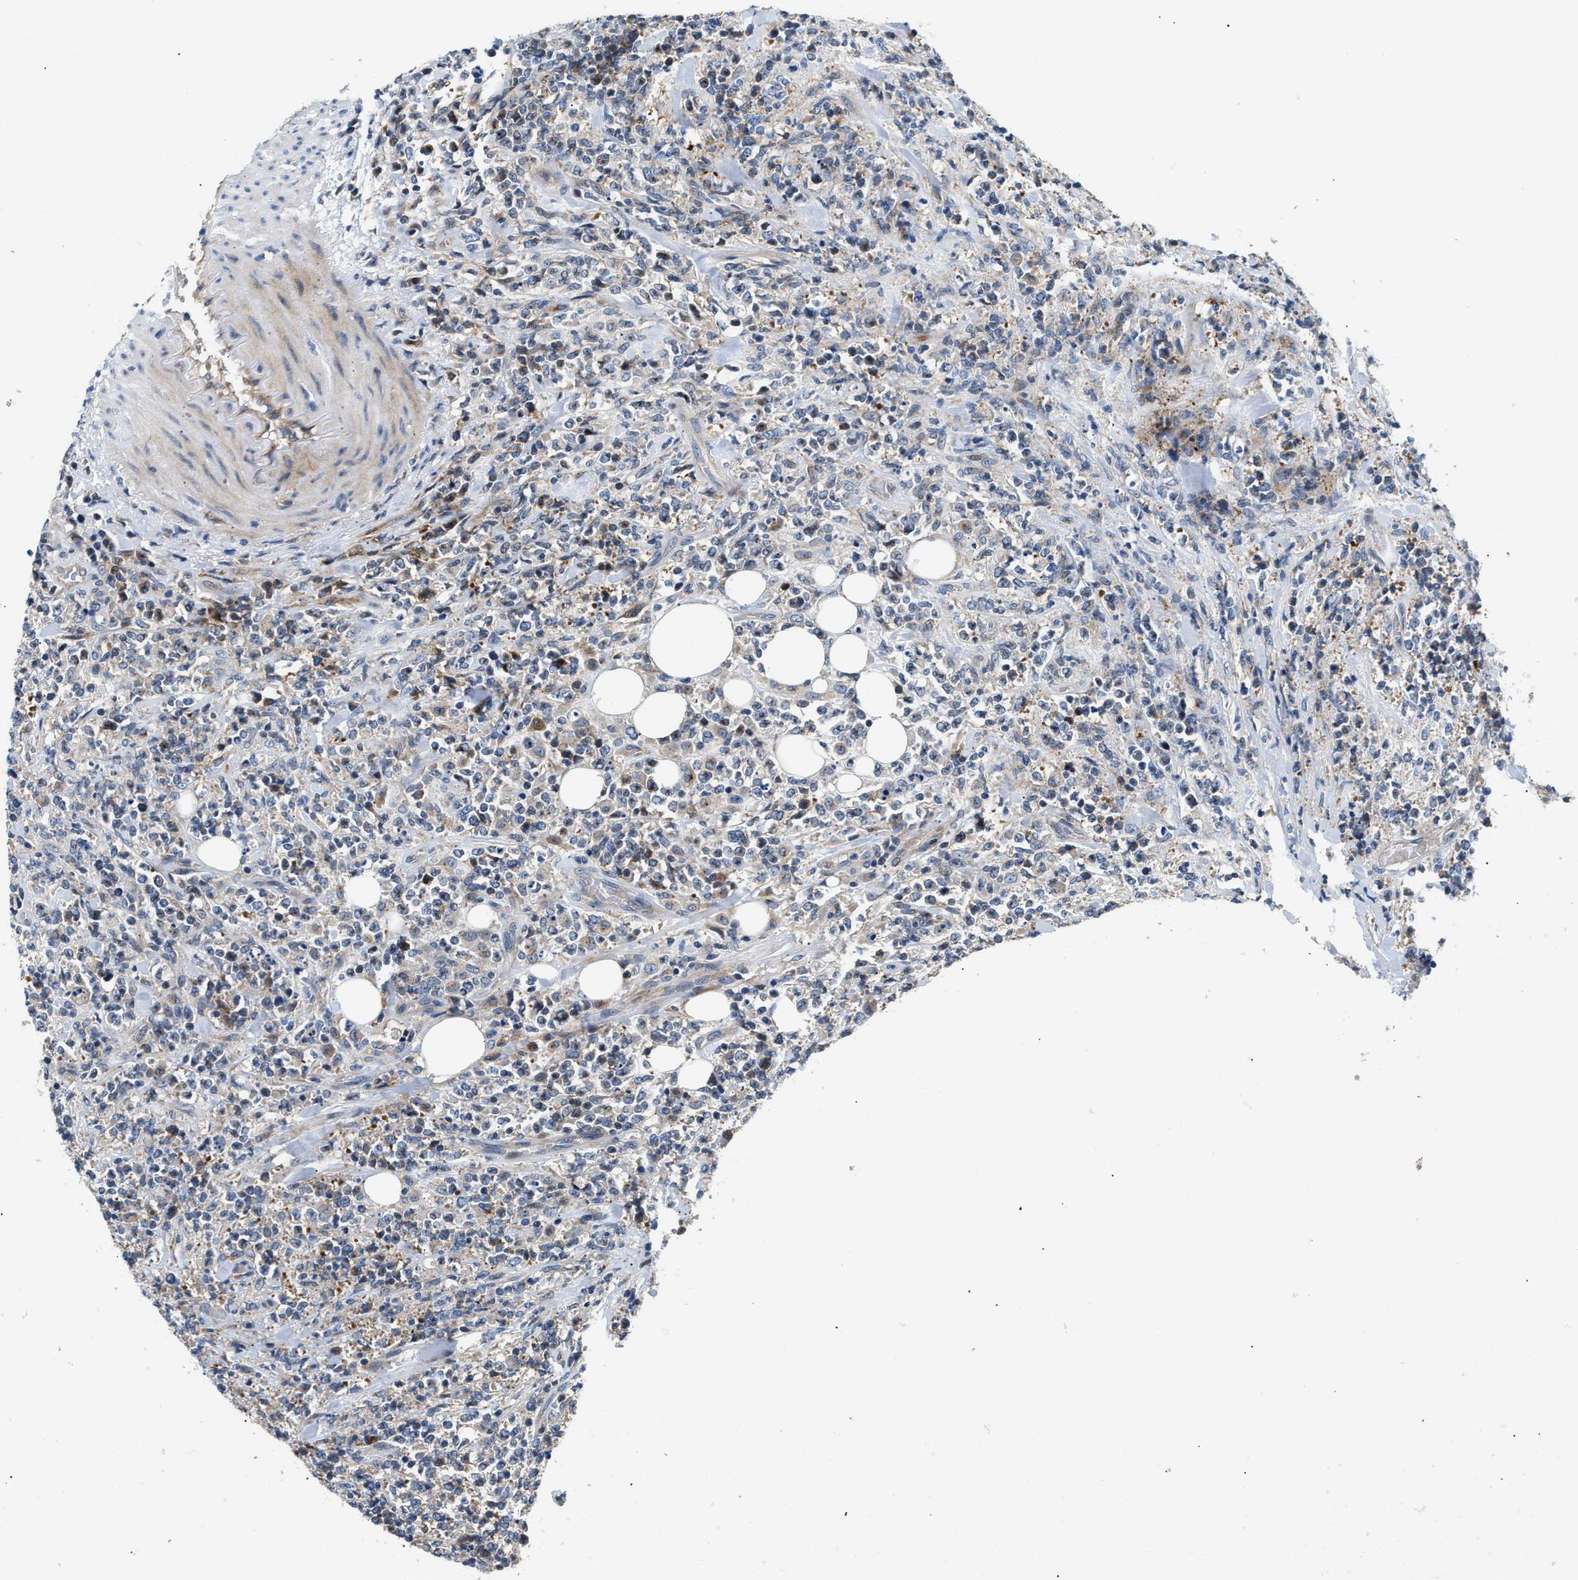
{"staining": {"intensity": "negative", "quantity": "none", "location": "none"}, "tissue": "lymphoma", "cell_type": "Tumor cells", "image_type": "cancer", "snomed": [{"axis": "morphology", "description": "Malignant lymphoma, non-Hodgkin's type, High grade"}, {"axis": "topography", "description": "Soft tissue"}], "caption": "Immunohistochemical staining of lymphoma shows no significant positivity in tumor cells. (DAB IHC with hematoxylin counter stain).", "gene": "IL17RC", "patient": {"sex": "male", "age": 18}}